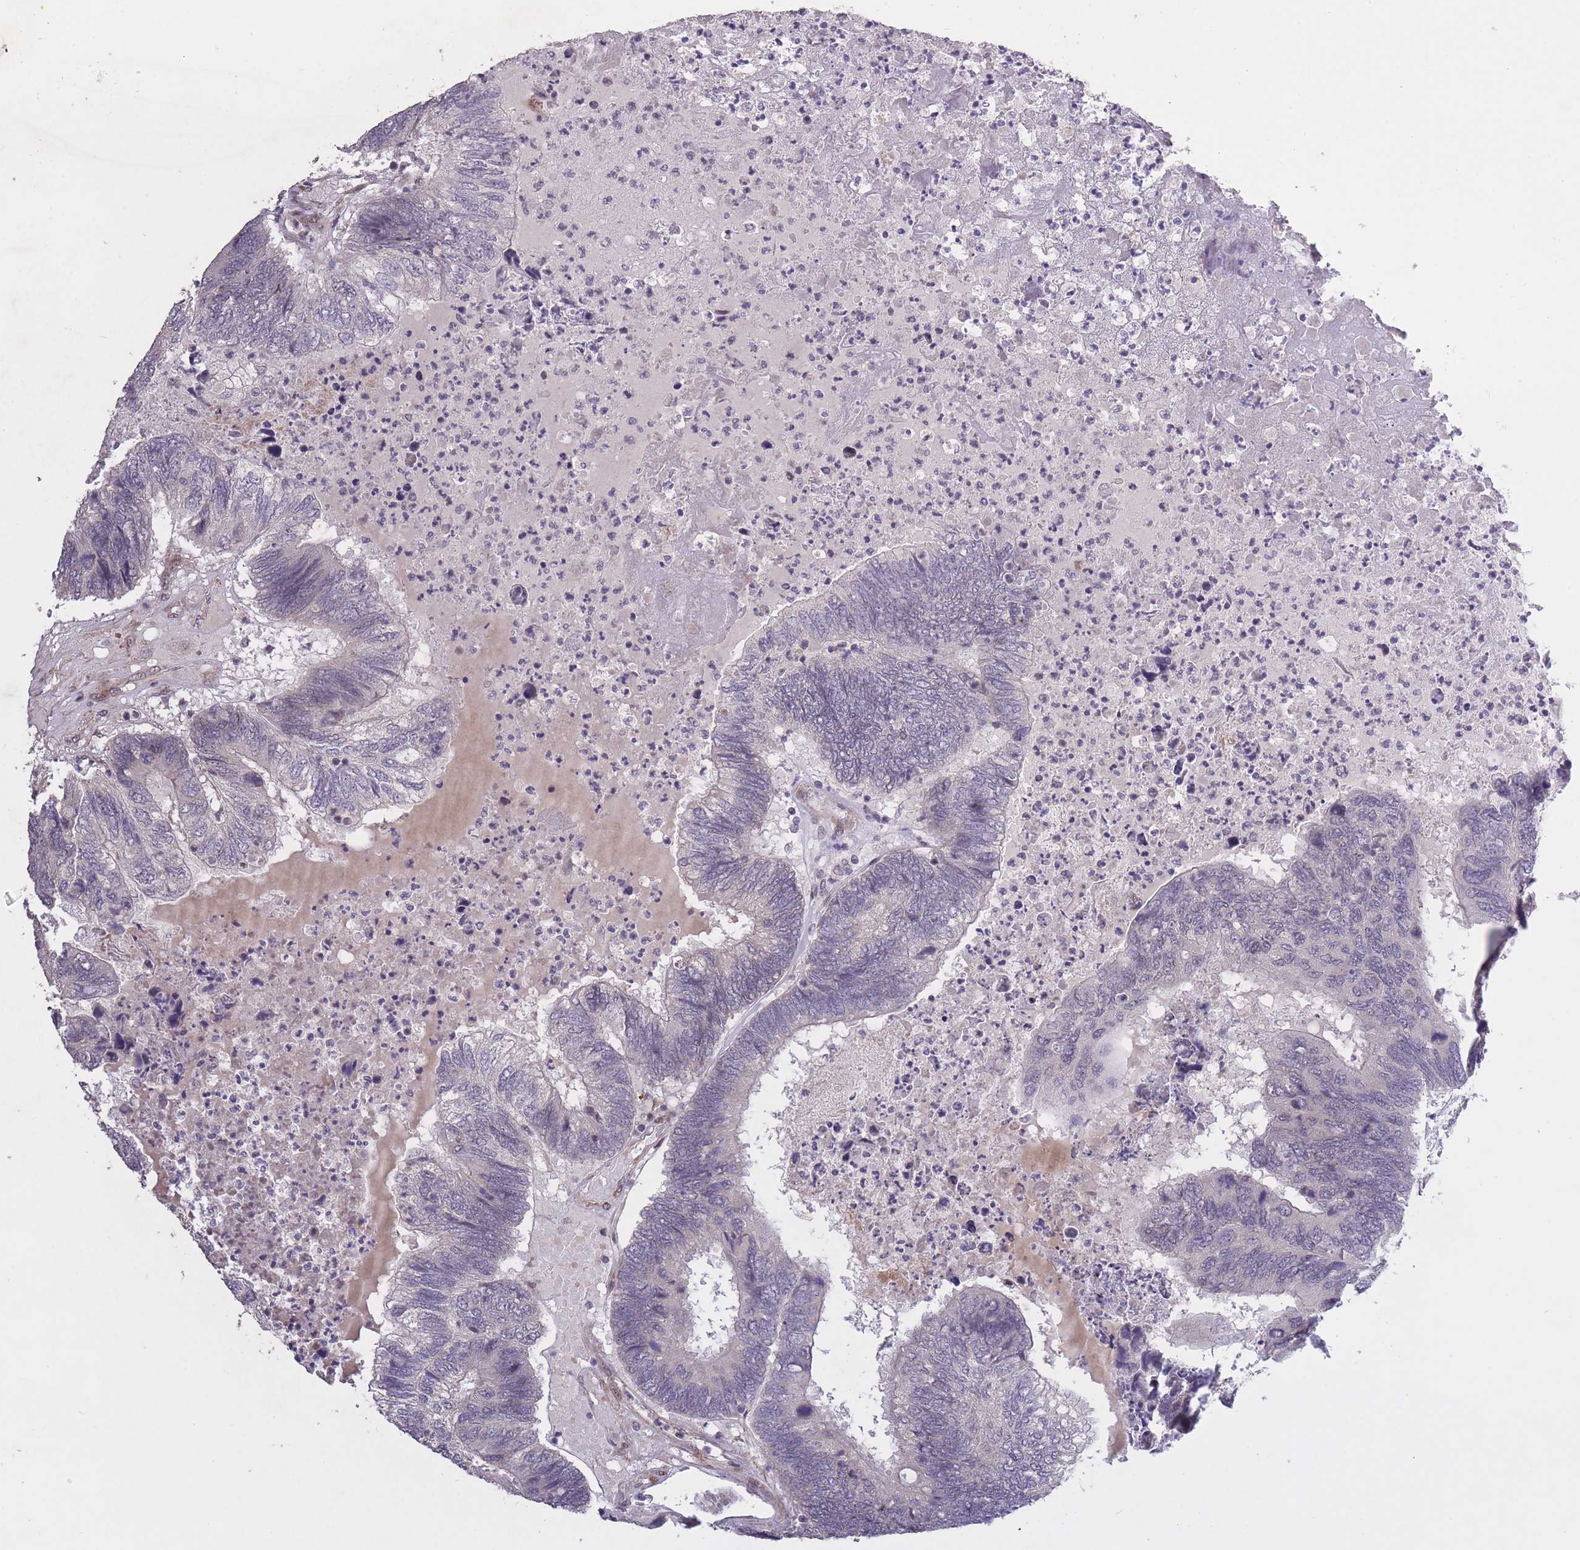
{"staining": {"intensity": "negative", "quantity": "none", "location": "none"}, "tissue": "colorectal cancer", "cell_type": "Tumor cells", "image_type": "cancer", "snomed": [{"axis": "morphology", "description": "Adenocarcinoma, NOS"}, {"axis": "topography", "description": "Colon"}], "caption": "DAB (3,3'-diaminobenzidine) immunohistochemical staining of human colorectal cancer demonstrates no significant staining in tumor cells.", "gene": "CBX6", "patient": {"sex": "female", "age": 43}}